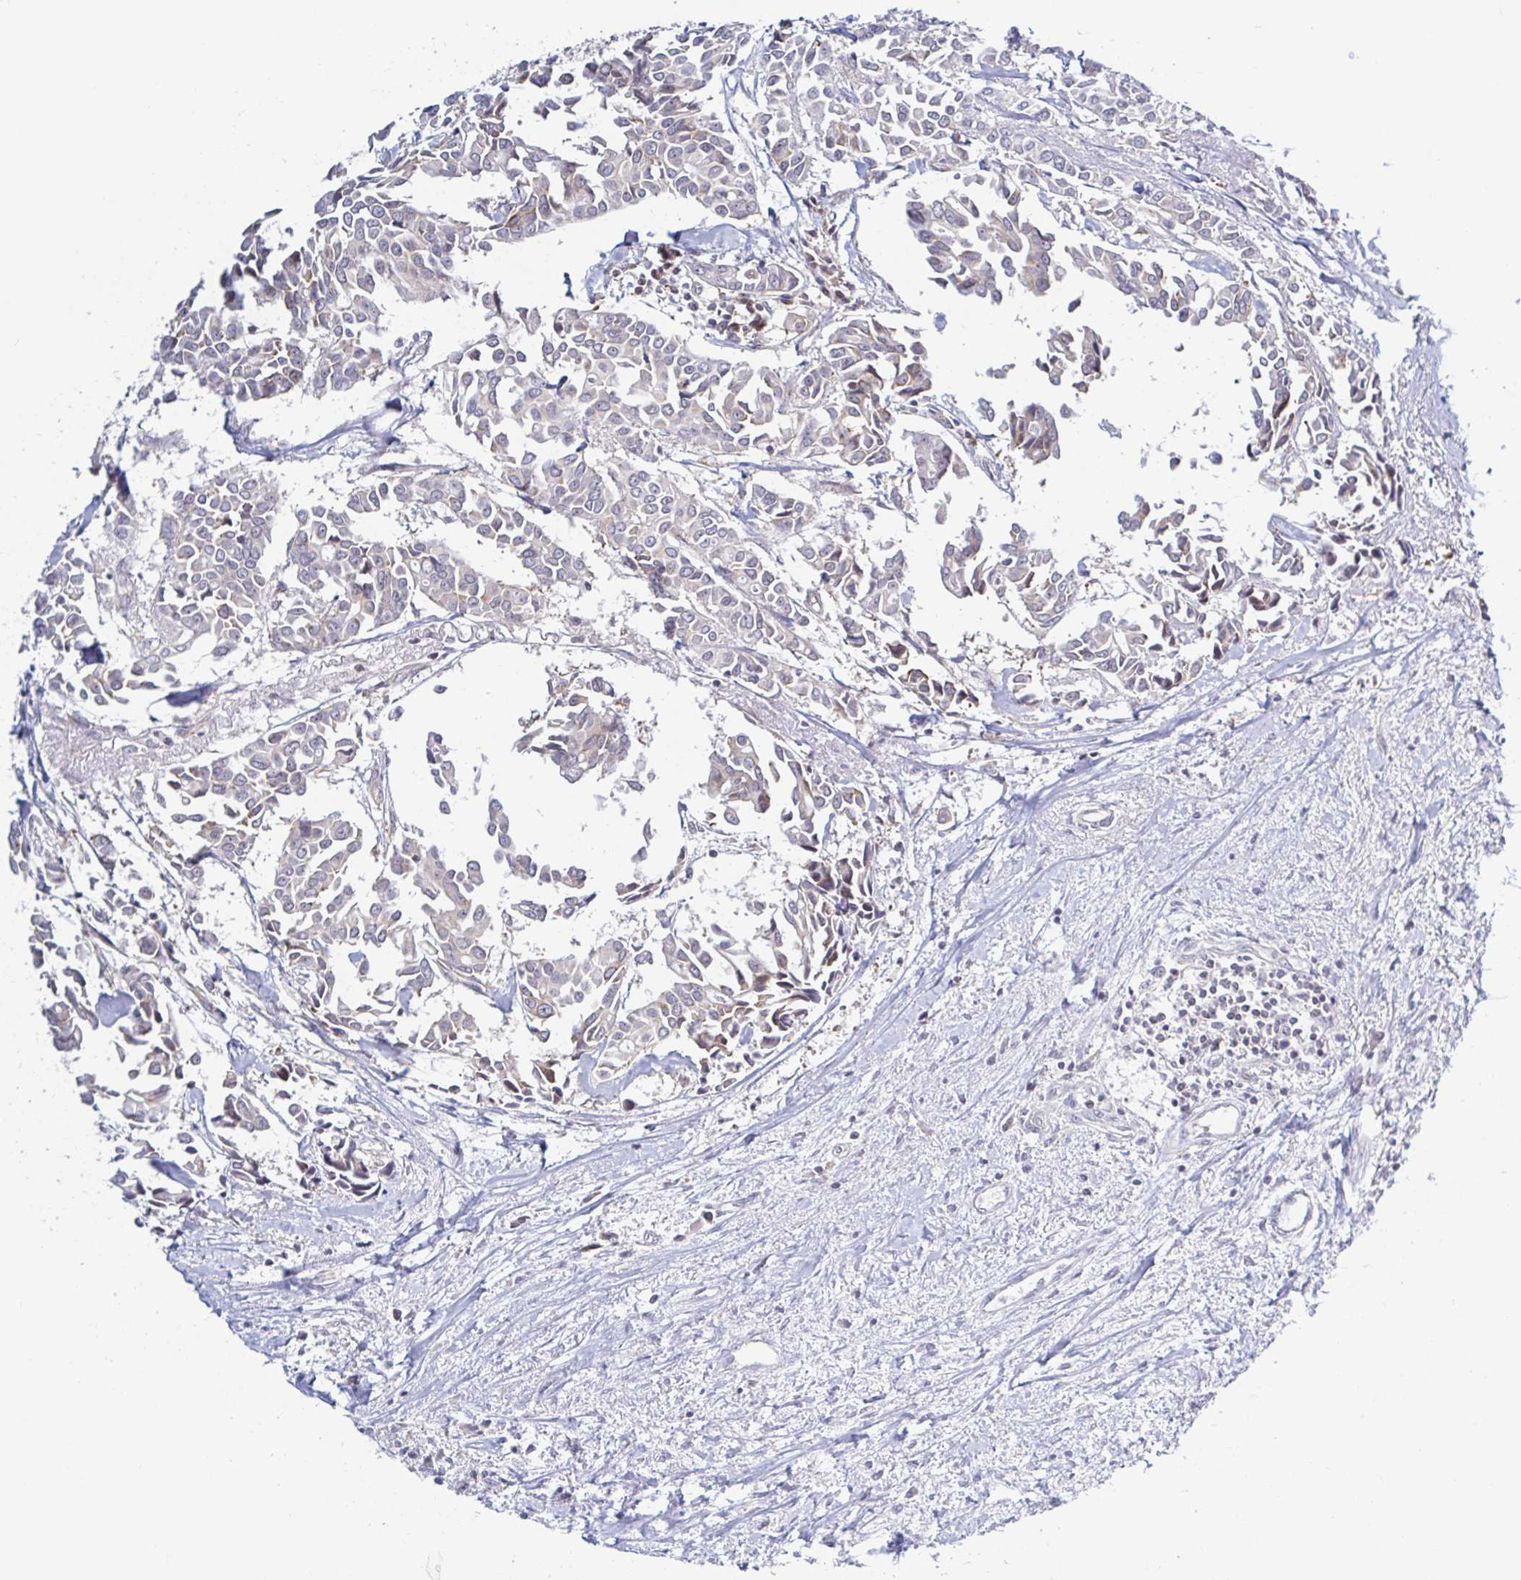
{"staining": {"intensity": "negative", "quantity": "none", "location": "none"}, "tissue": "breast cancer", "cell_type": "Tumor cells", "image_type": "cancer", "snomed": [{"axis": "morphology", "description": "Duct carcinoma"}, {"axis": "topography", "description": "Breast"}], "caption": "Micrograph shows no protein positivity in tumor cells of breast cancer (invasive ductal carcinoma) tissue.", "gene": "LARP1", "patient": {"sex": "female", "age": 54}}